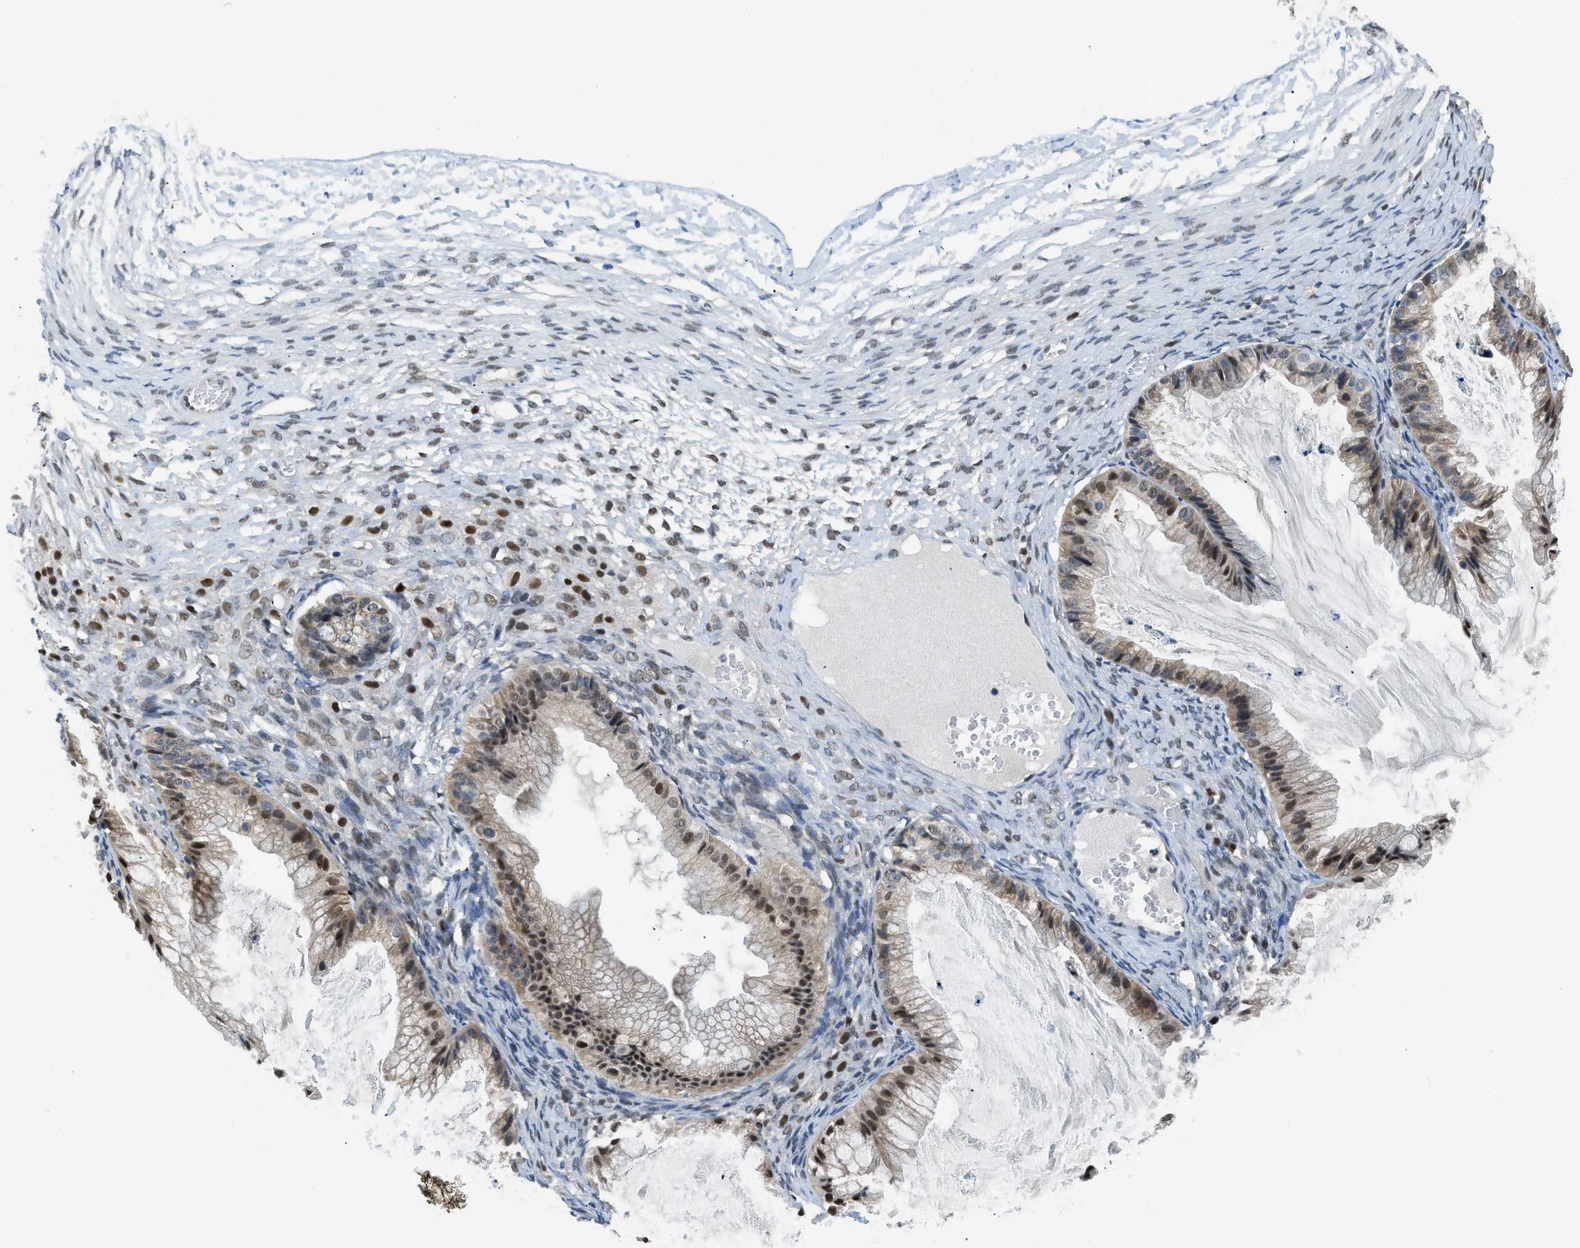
{"staining": {"intensity": "moderate", "quantity": "25%-75%", "location": "nuclear"}, "tissue": "ovarian cancer", "cell_type": "Tumor cells", "image_type": "cancer", "snomed": [{"axis": "morphology", "description": "Cystadenocarcinoma, mucinous, NOS"}, {"axis": "topography", "description": "Ovary"}], "caption": "Moderate nuclear positivity for a protein is appreciated in approximately 25%-75% of tumor cells of mucinous cystadenocarcinoma (ovarian) using immunohistochemistry (IHC).", "gene": "ALX1", "patient": {"sex": "female", "age": 57}}